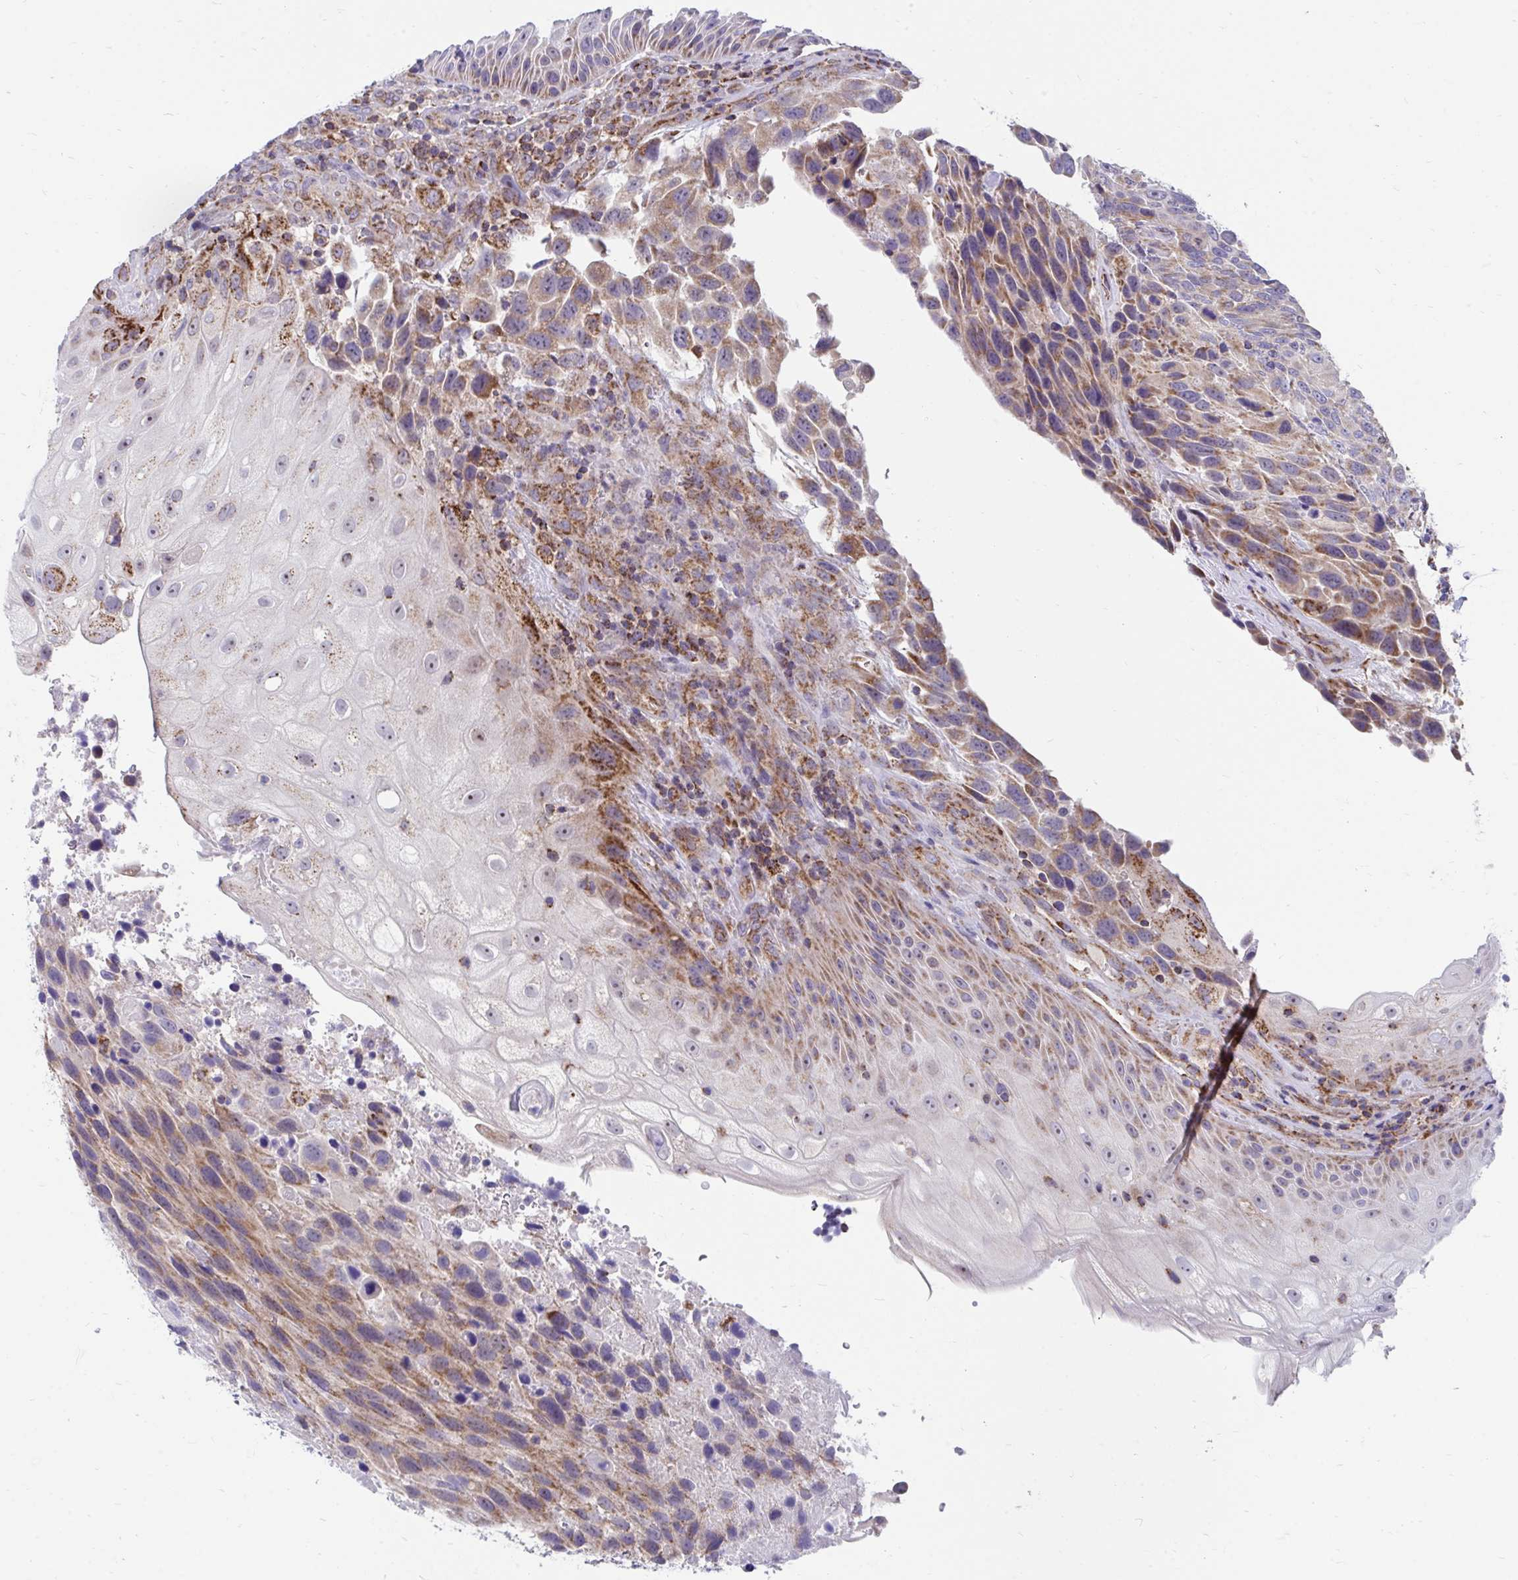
{"staining": {"intensity": "moderate", "quantity": ">75%", "location": "cytoplasmic/membranous"}, "tissue": "urothelial cancer", "cell_type": "Tumor cells", "image_type": "cancer", "snomed": [{"axis": "morphology", "description": "Urothelial carcinoma, High grade"}, {"axis": "topography", "description": "Urinary bladder"}], "caption": "Urothelial cancer stained with a brown dye exhibits moderate cytoplasmic/membranous positive staining in approximately >75% of tumor cells.", "gene": "FHIP1B", "patient": {"sex": "female", "age": 70}}